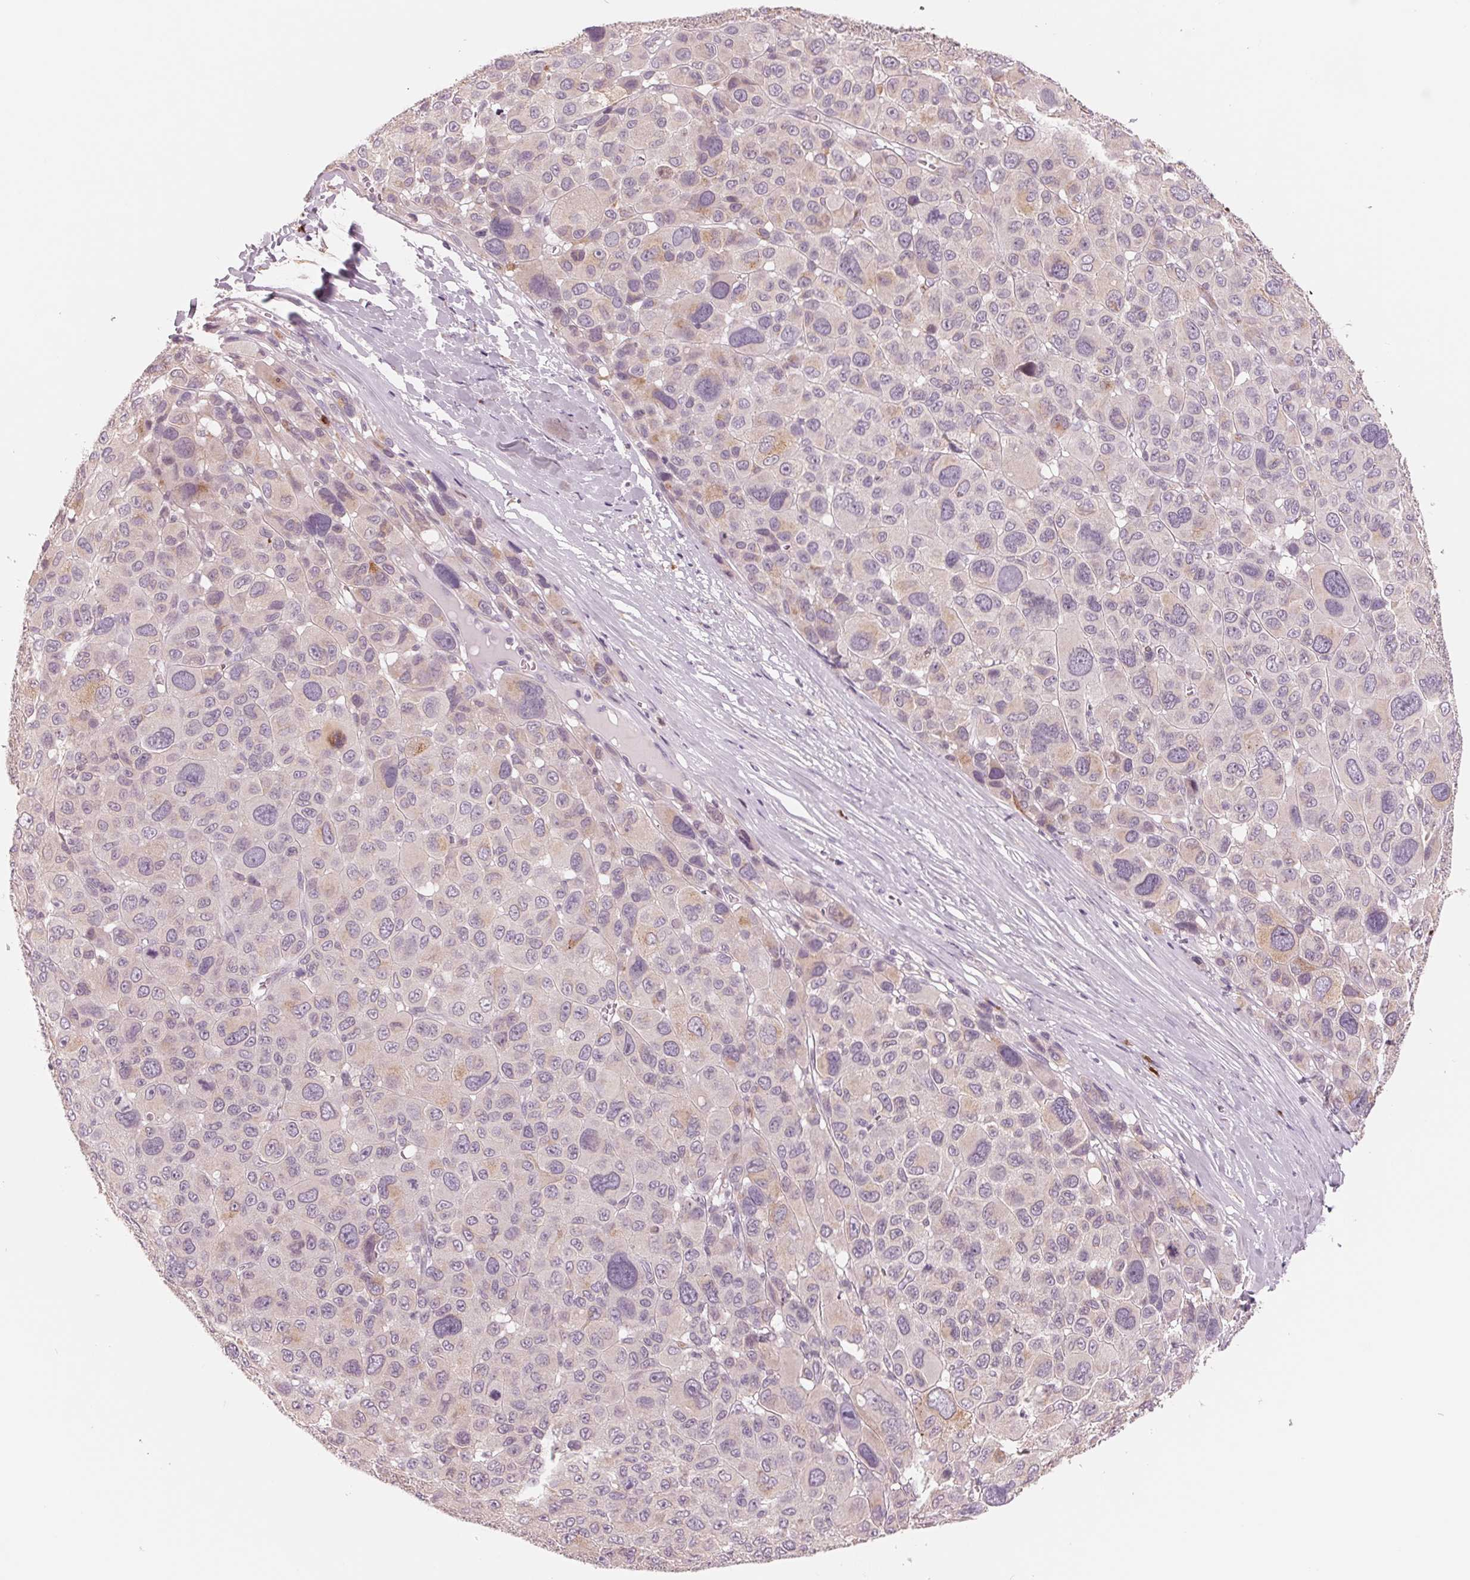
{"staining": {"intensity": "negative", "quantity": "none", "location": "none"}, "tissue": "melanoma", "cell_type": "Tumor cells", "image_type": "cancer", "snomed": [{"axis": "morphology", "description": "Malignant melanoma, NOS"}, {"axis": "topography", "description": "Skin"}], "caption": "The IHC micrograph has no significant positivity in tumor cells of malignant melanoma tissue.", "gene": "IL9R", "patient": {"sex": "female", "age": 66}}